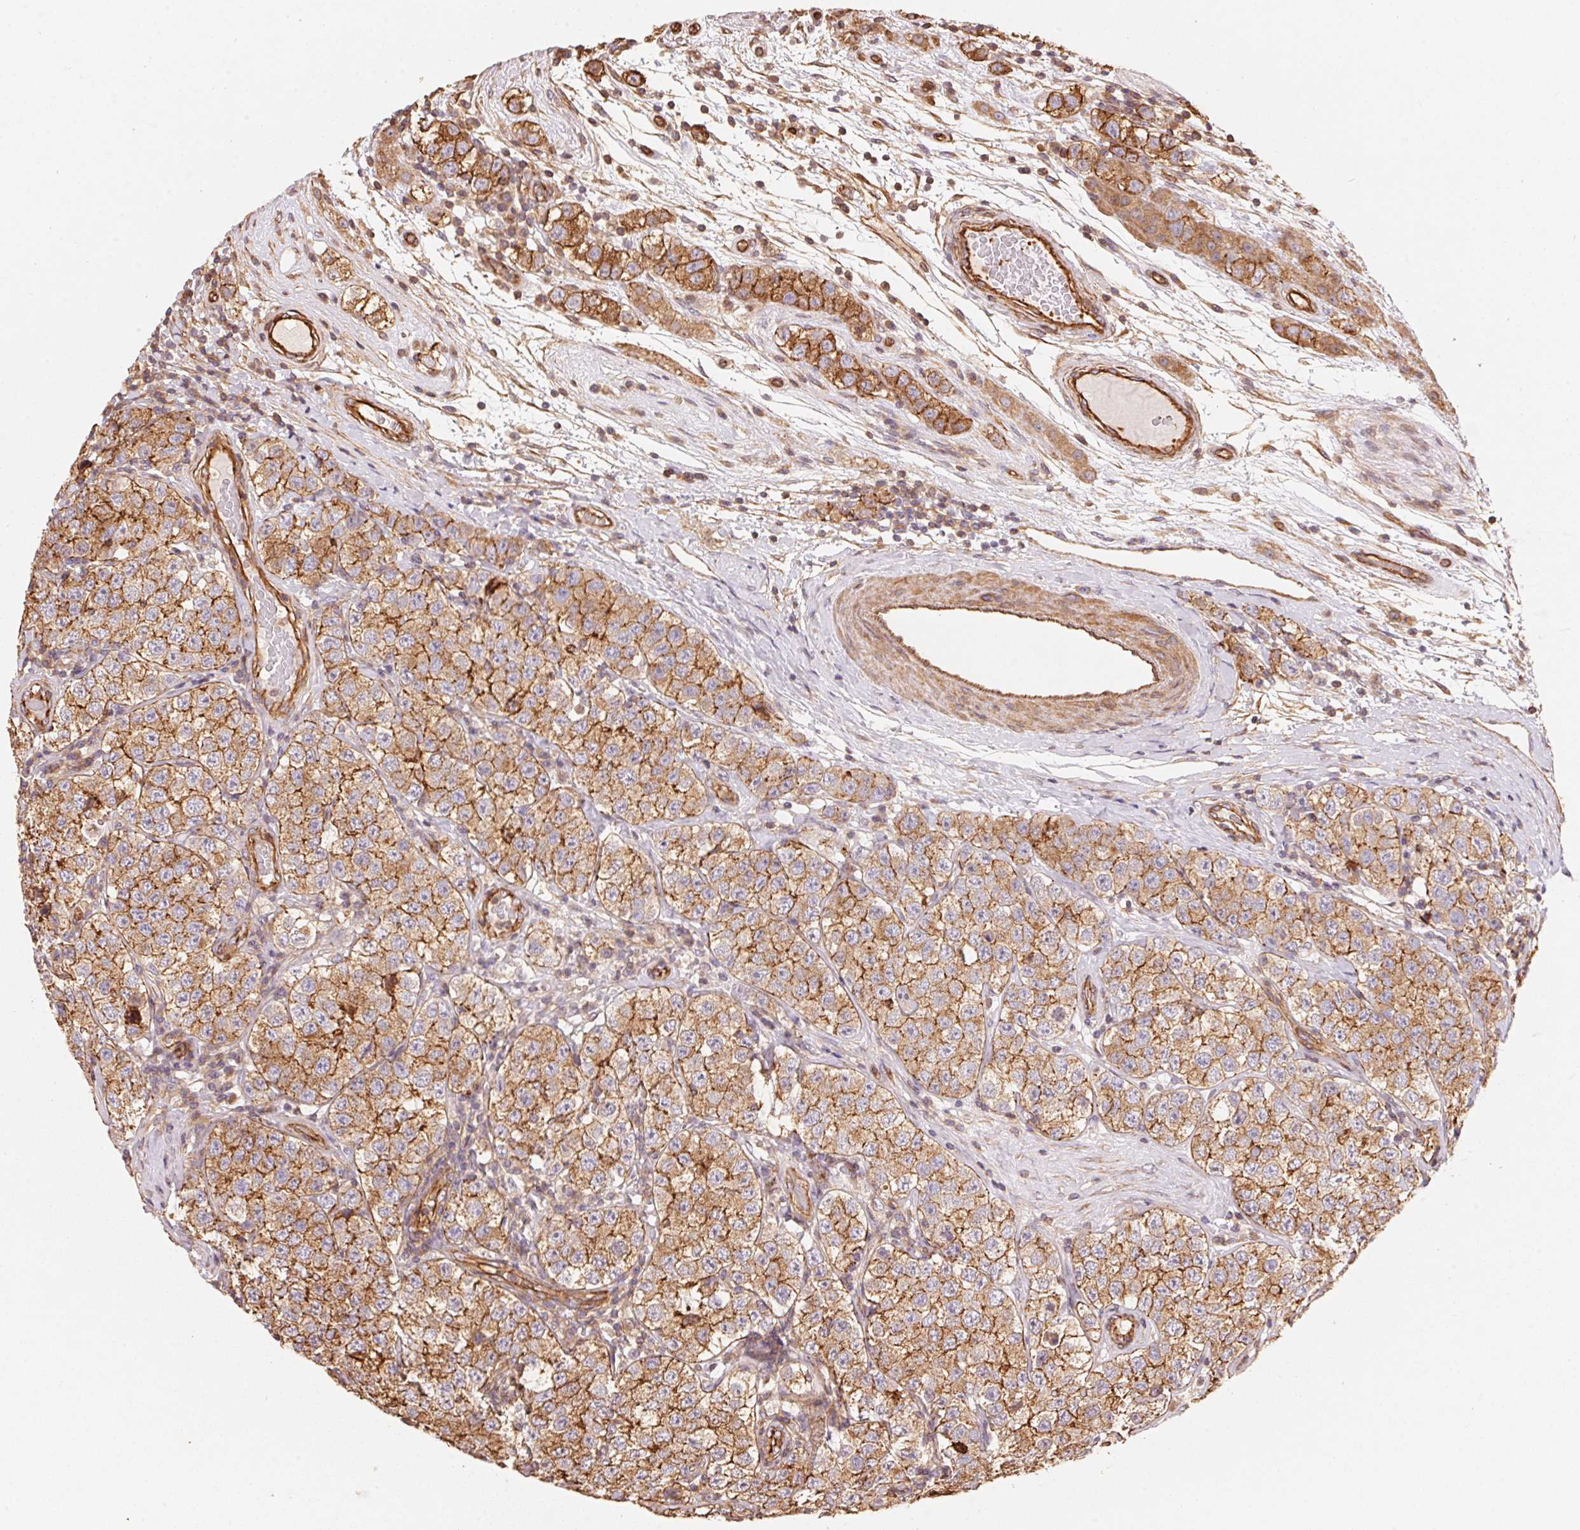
{"staining": {"intensity": "moderate", "quantity": ">75%", "location": "cytoplasmic/membranous"}, "tissue": "testis cancer", "cell_type": "Tumor cells", "image_type": "cancer", "snomed": [{"axis": "morphology", "description": "Seminoma, NOS"}, {"axis": "topography", "description": "Testis"}], "caption": "Testis seminoma stained with DAB (3,3'-diaminobenzidine) immunohistochemistry exhibits medium levels of moderate cytoplasmic/membranous positivity in about >75% of tumor cells.", "gene": "FRAS1", "patient": {"sex": "male", "age": 34}}